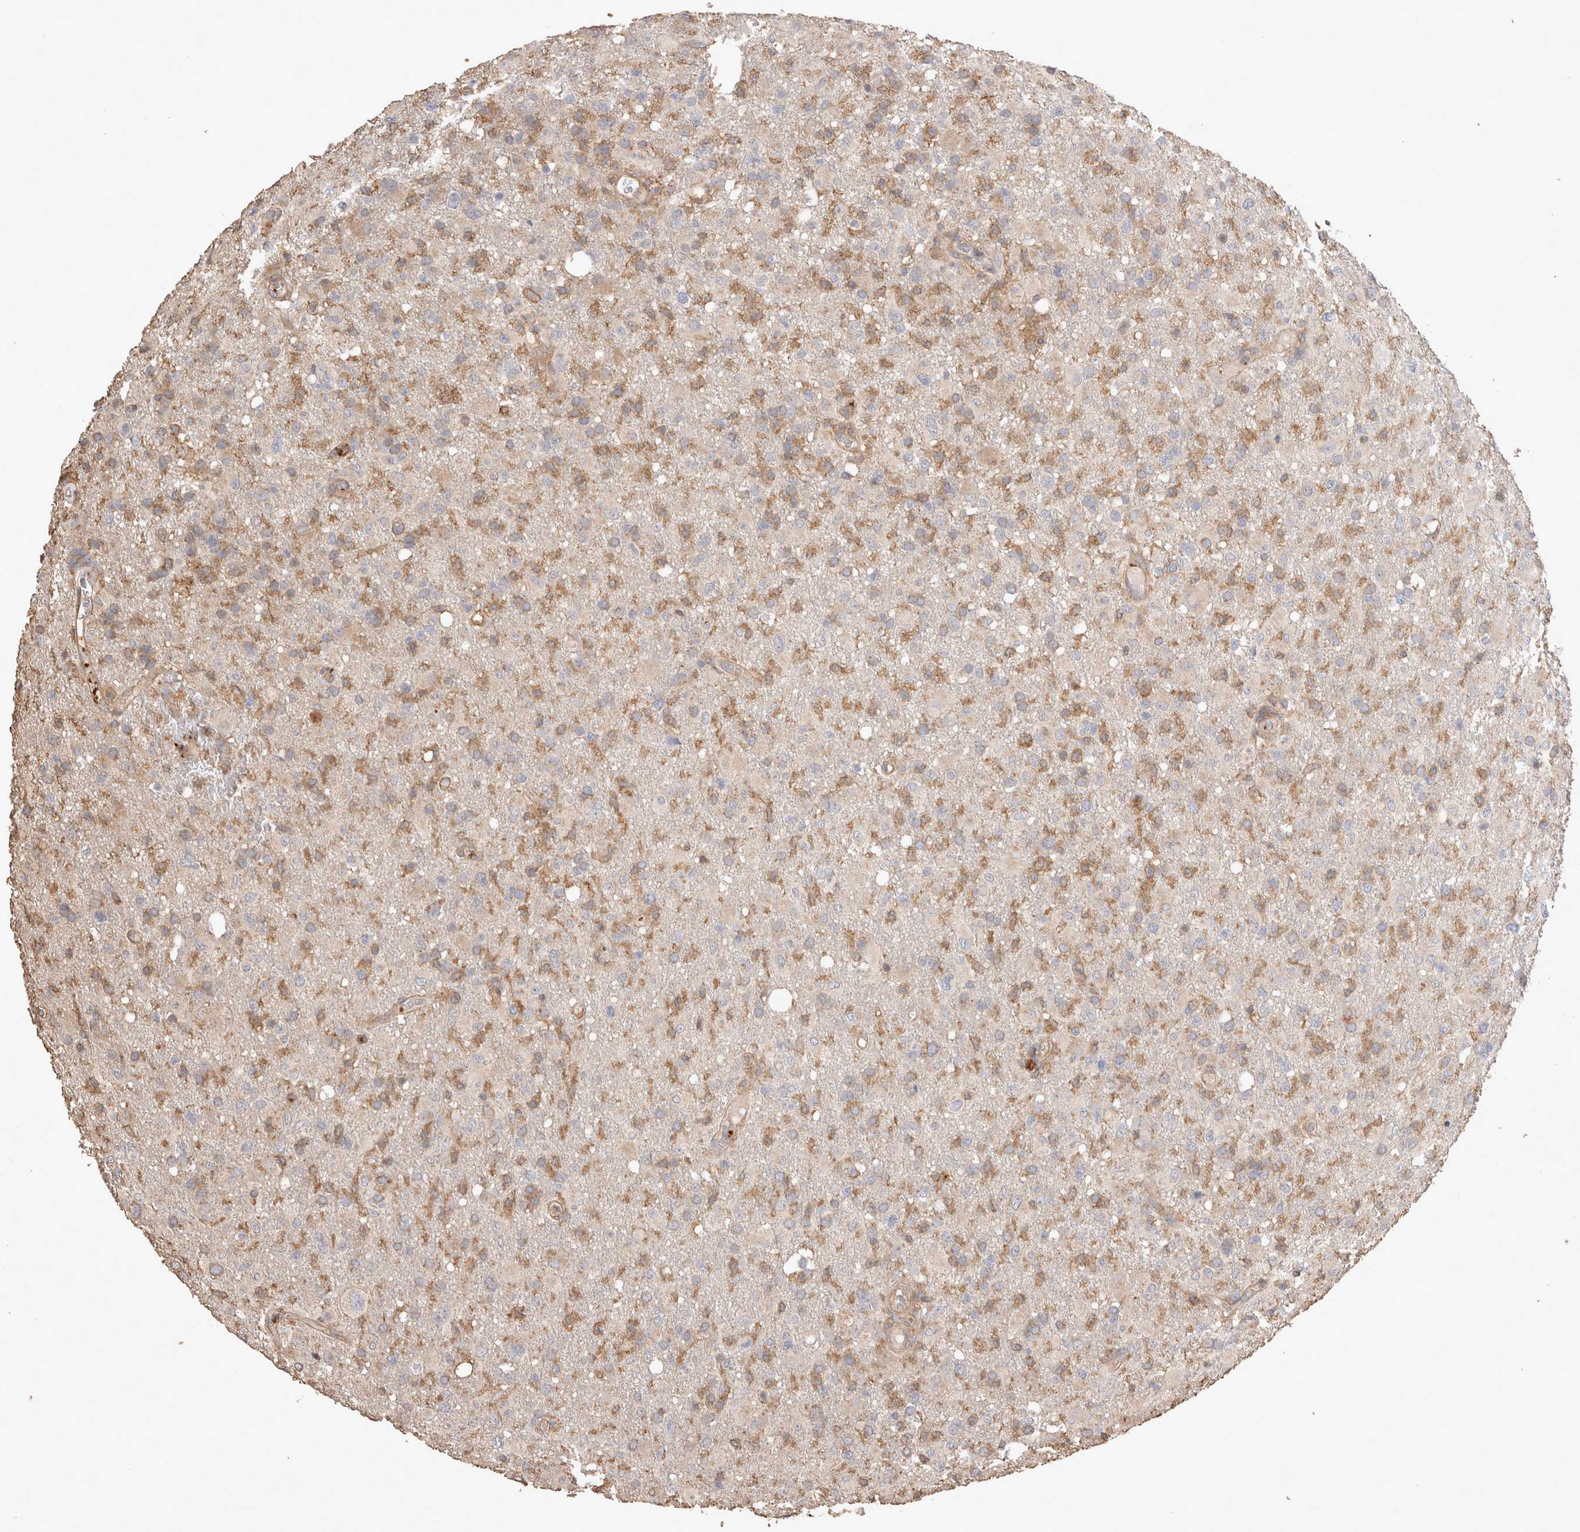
{"staining": {"intensity": "negative", "quantity": "none", "location": "none"}, "tissue": "glioma", "cell_type": "Tumor cells", "image_type": "cancer", "snomed": [{"axis": "morphology", "description": "Glioma, malignant, High grade"}, {"axis": "topography", "description": "Brain"}], "caption": "High magnification brightfield microscopy of glioma stained with DAB (brown) and counterstained with hematoxylin (blue): tumor cells show no significant staining. Nuclei are stained in blue.", "gene": "SNX31", "patient": {"sex": "female", "age": 57}}